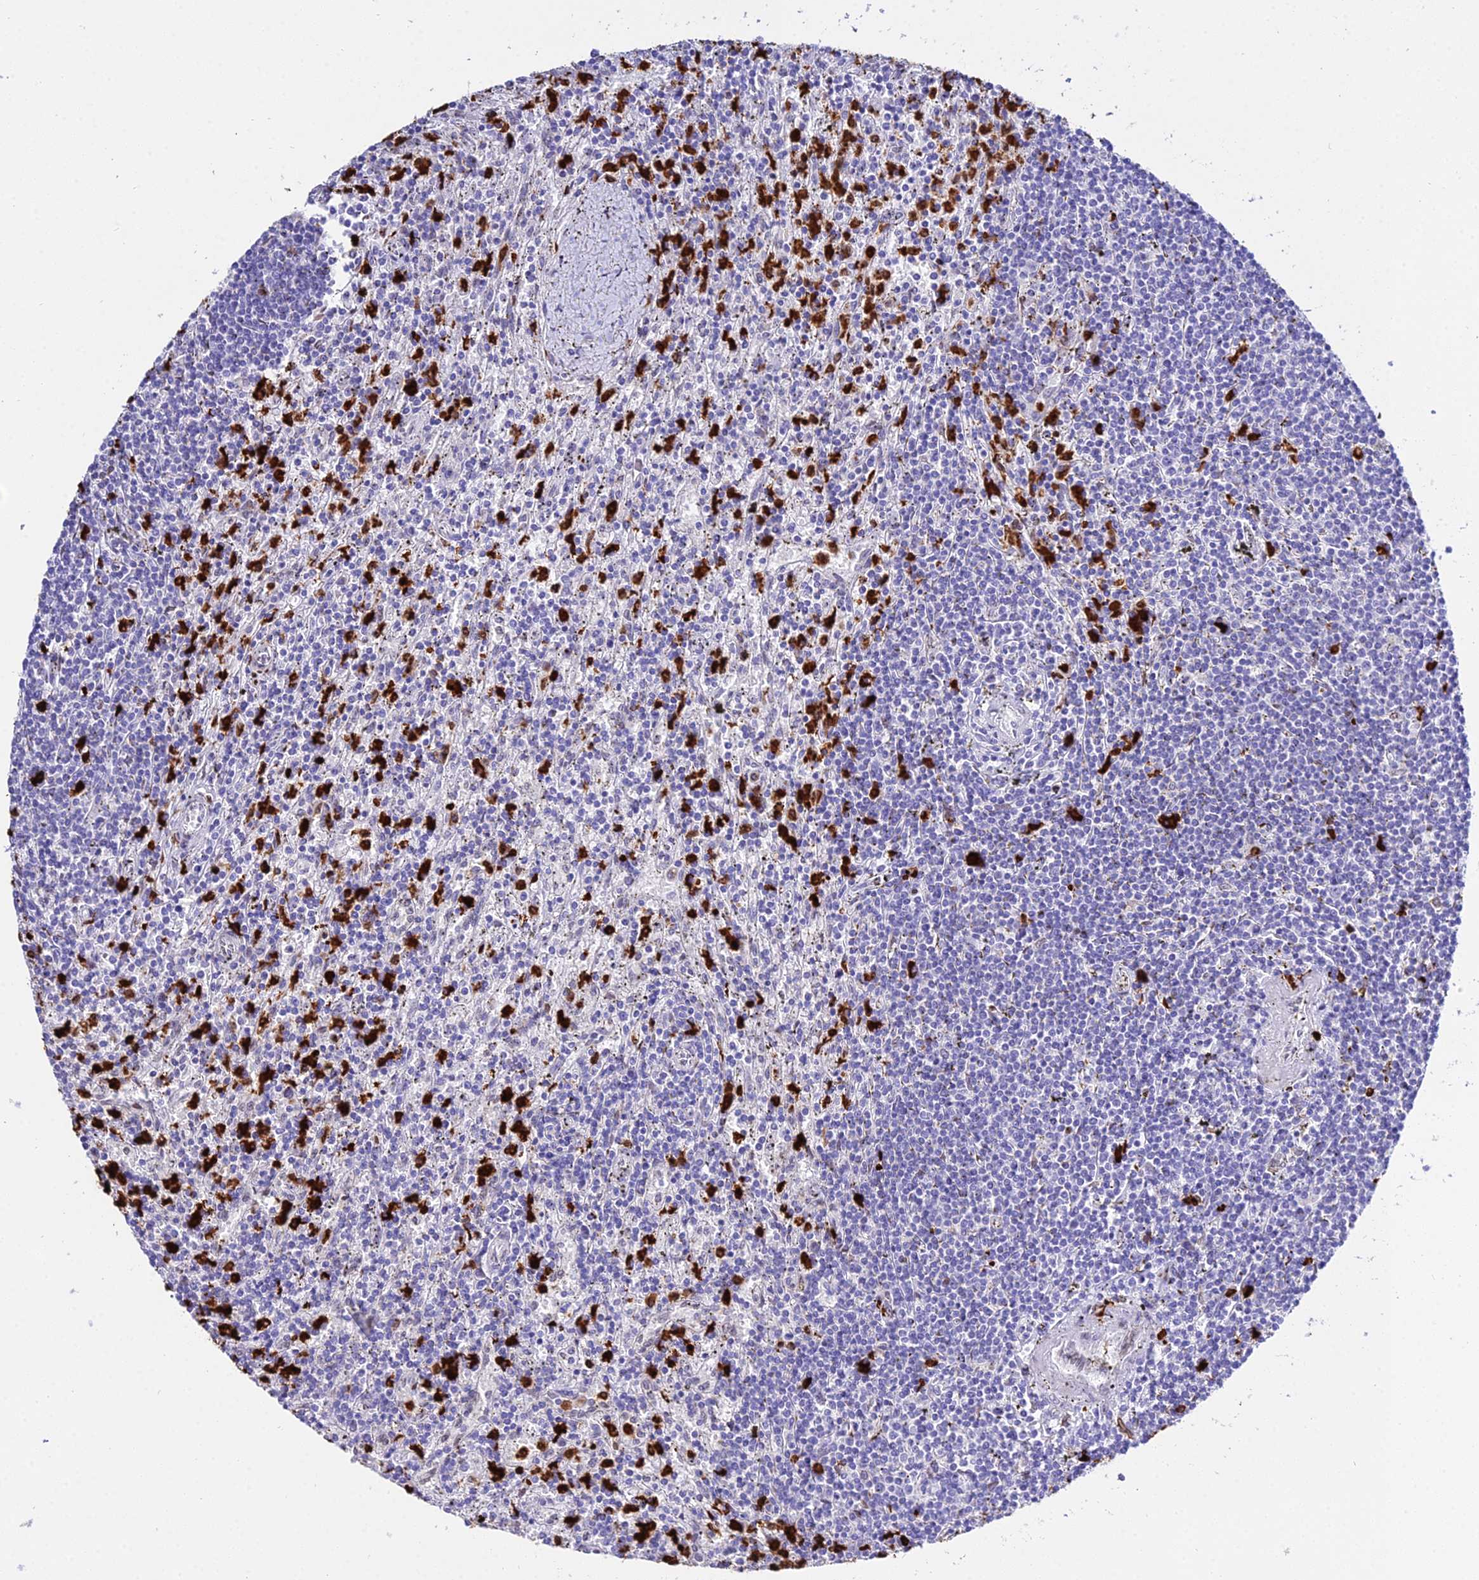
{"staining": {"intensity": "negative", "quantity": "none", "location": "none"}, "tissue": "lymphoma", "cell_type": "Tumor cells", "image_type": "cancer", "snomed": [{"axis": "morphology", "description": "Malignant lymphoma, non-Hodgkin's type, Low grade"}, {"axis": "topography", "description": "Spleen"}], "caption": "An image of lymphoma stained for a protein displays no brown staining in tumor cells.", "gene": "MCM10", "patient": {"sex": "male", "age": 76}}